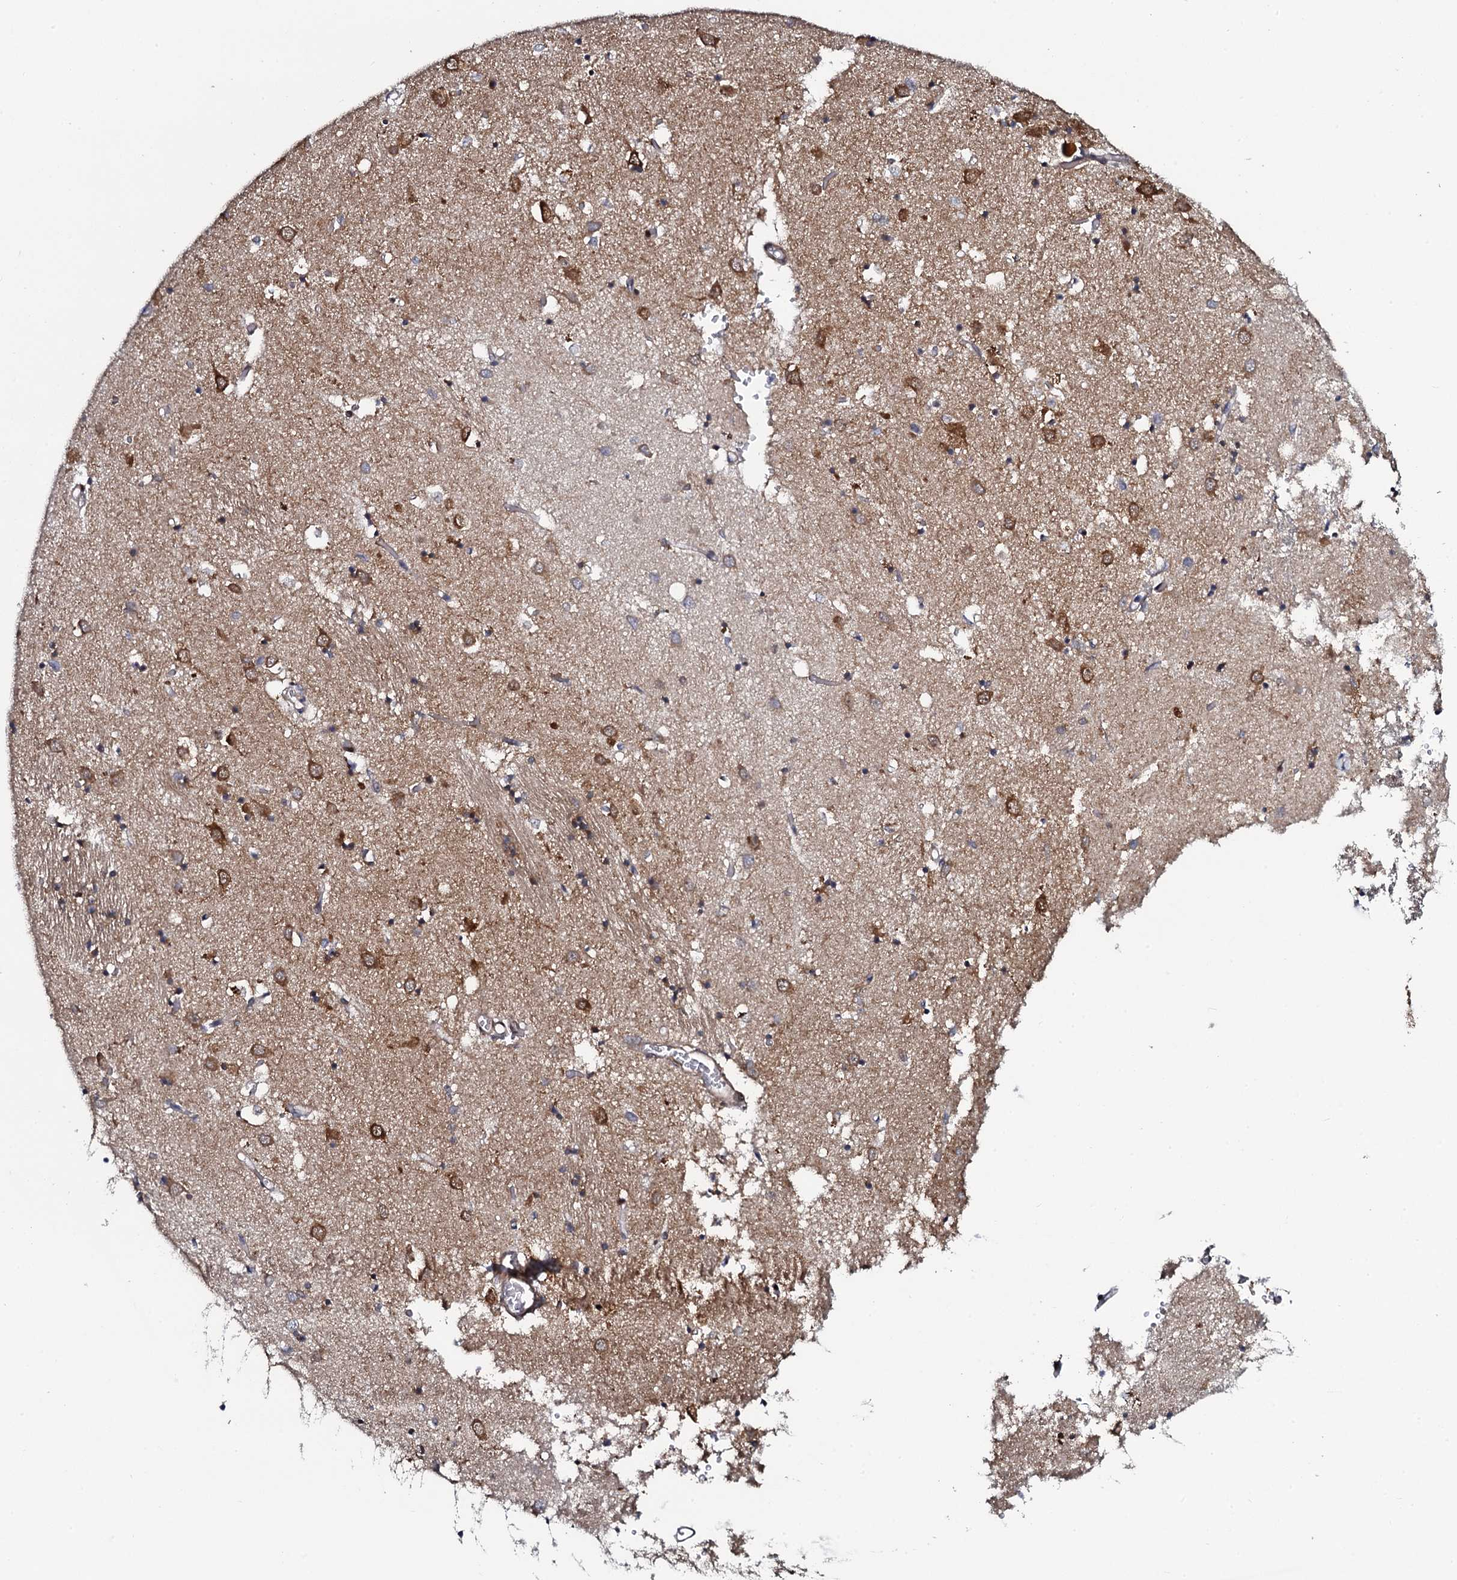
{"staining": {"intensity": "weak", "quantity": "<25%", "location": "cytoplasmic/membranous"}, "tissue": "caudate", "cell_type": "Glial cells", "image_type": "normal", "snomed": [{"axis": "morphology", "description": "Normal tissue, NOS"}, {"axis": "topography", "description": "Lateral ventricle wall"}], "caption": "This is a micrograph of immunohistochemistry (IHC) staining of unremarkable caudate, which shows no staining in glial cells.", "gene": "KCTD4", "patient": {"sex": "male", "age": 70}}